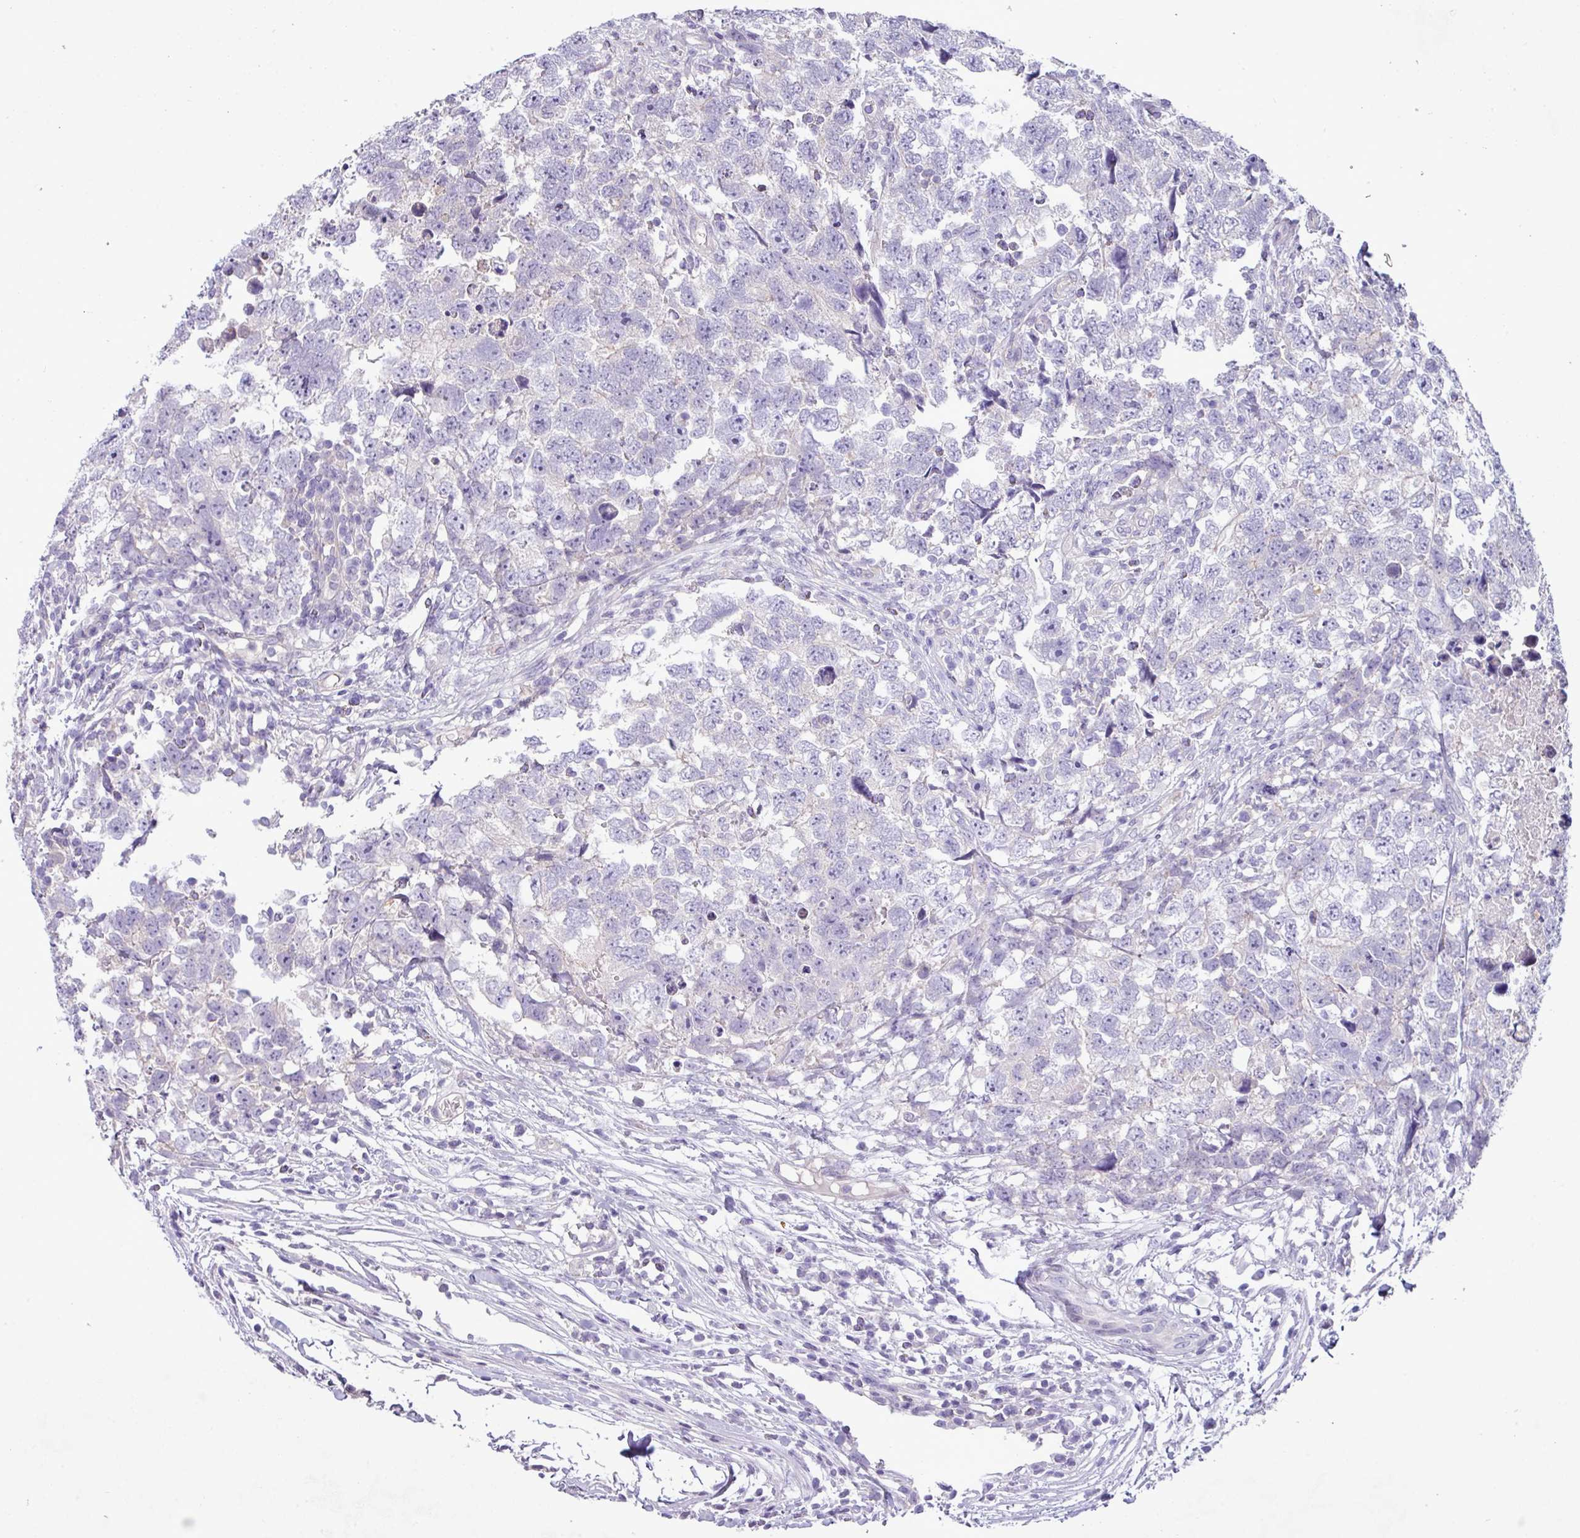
{"staining": {"intensity": "negative", "quantity": "none", "location": "none"}, "tissue": "testis cancer", "cell_type": "Tumor cells", "image_type": "cancer", "snomed": [{"axis": "morphology", "description": "Carcinoma, Embryonal, NOS"}, {"axis": "topography", "description": "Testis"}], "caption": "This is a photomicrograph of IHC staining of testis embryonal carcinoma, which shows no staining in tumor cells.", "gene": "KIRREL3", "patient": {"sex": "male", "age": 22}}